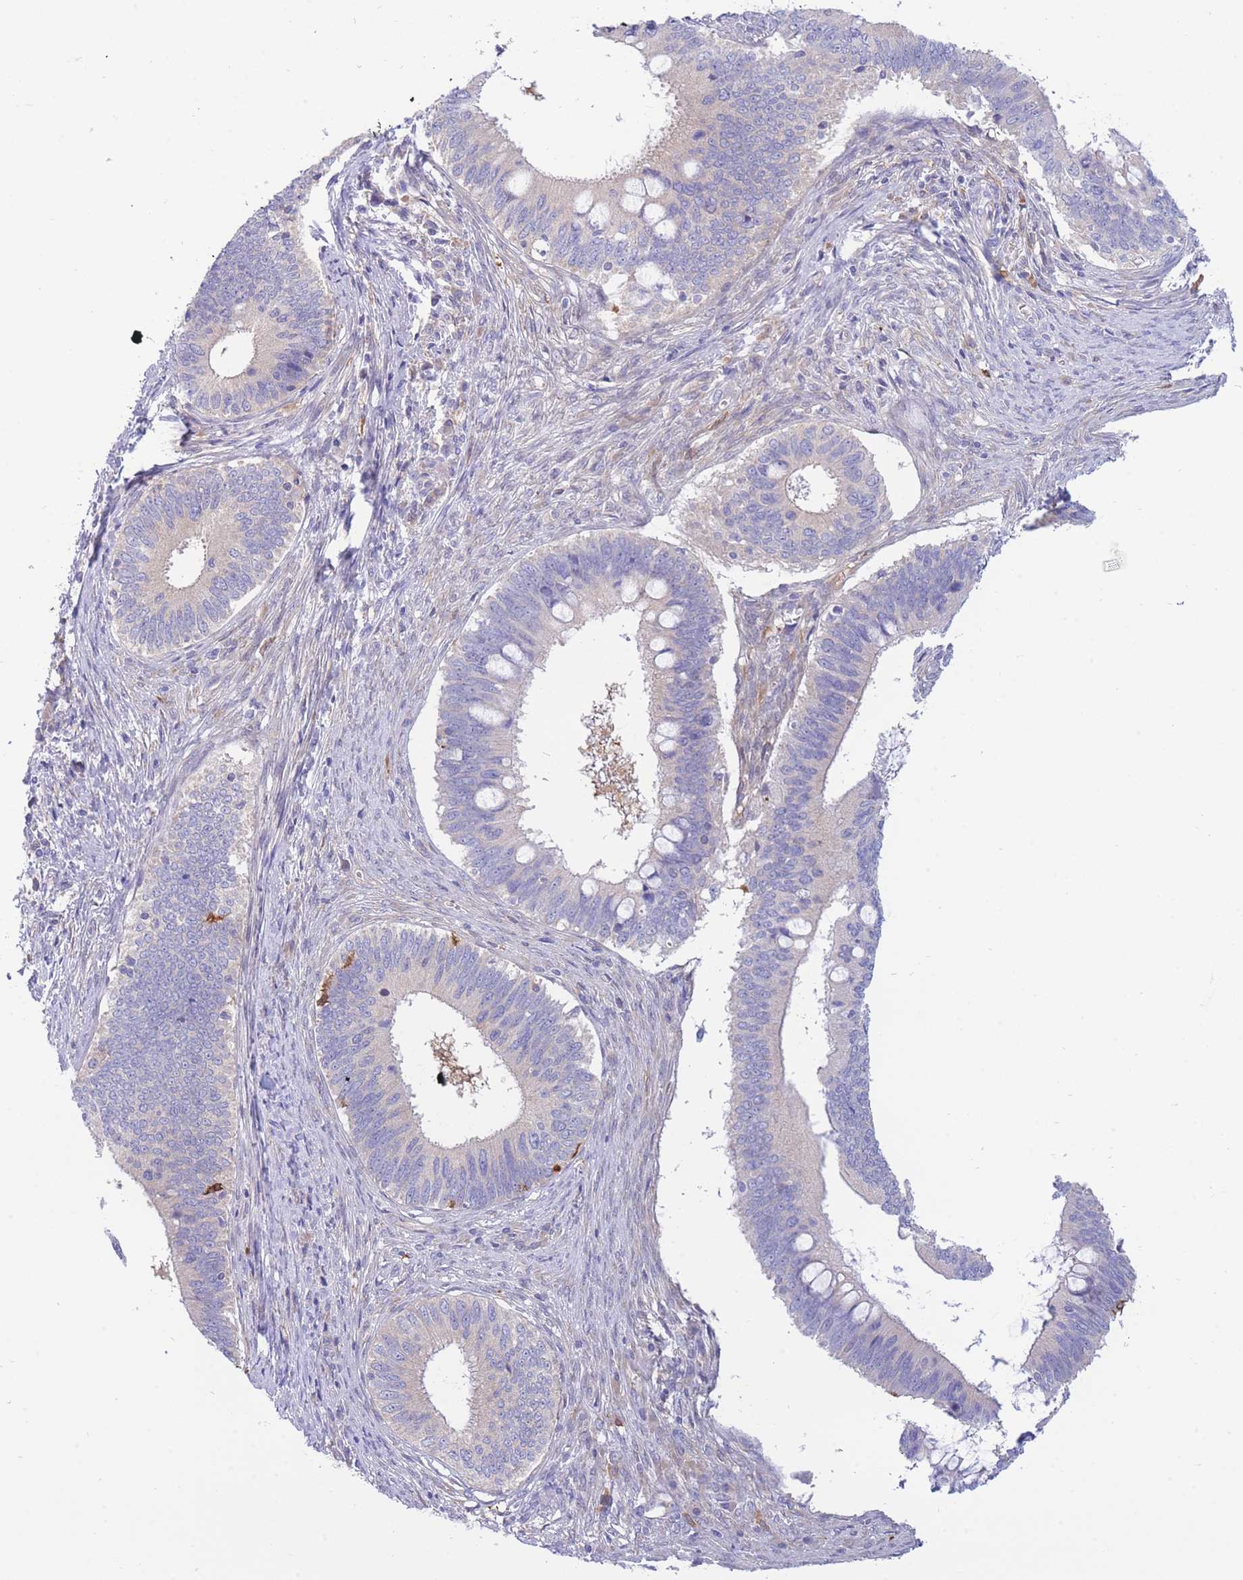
{"staining": {"intensity": "negative", "quantity": "none", "location": "none"}, "tissue": "cervical cancer", "cell_type": "Tumor cells", "image_type": "cancer", "snomed": [{"axis": "morphology", "description": "Adenocarcinoma, NOS"}, {"axis": "topography", "description": "Cervix"}], "caption": "This is an immunohistochemistry micrograph of cervical cancer. There is no expression in tumor cells.", "gene": "NAMPT", "patient": {"sex": "female", "age": 42}}